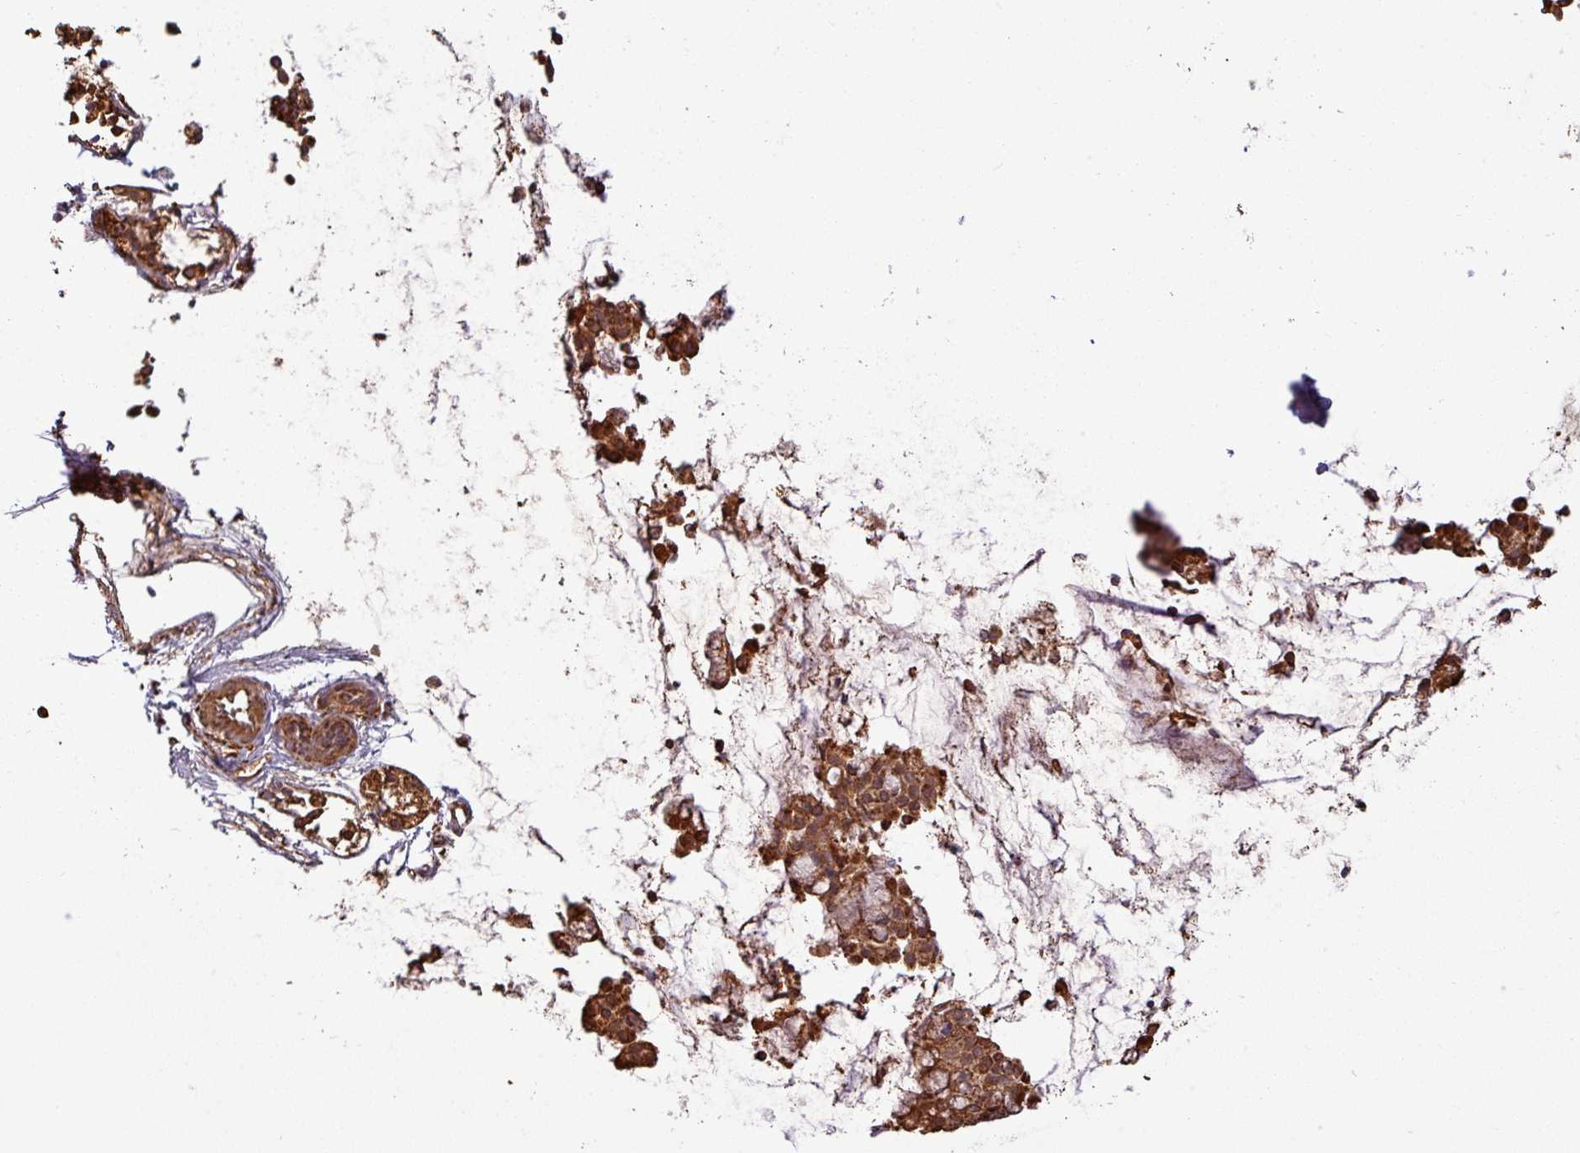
{"staining": {"intensity": "moderate", "quantity": ">75%", "location": "cytoplasmic/membranous"}, "tissue": "nasopharynx", "cell_type": "Respiratory epithelial cells", "image_type": "normal", "snomed": [{"axis": "morphology", "description": "Normal tissue, NOS"}, {"axis": "topography", "description": "Nasopharynx"}], "caption": "Nasopharynx stained with immunohistochemistry (IHC) reveals moderate cytoplasmic/membranous staining in approximately >75% of respiratory epithelial cells.", "gene": "PLEKHM1", "patient": {"sex": "female", "age": 62}}